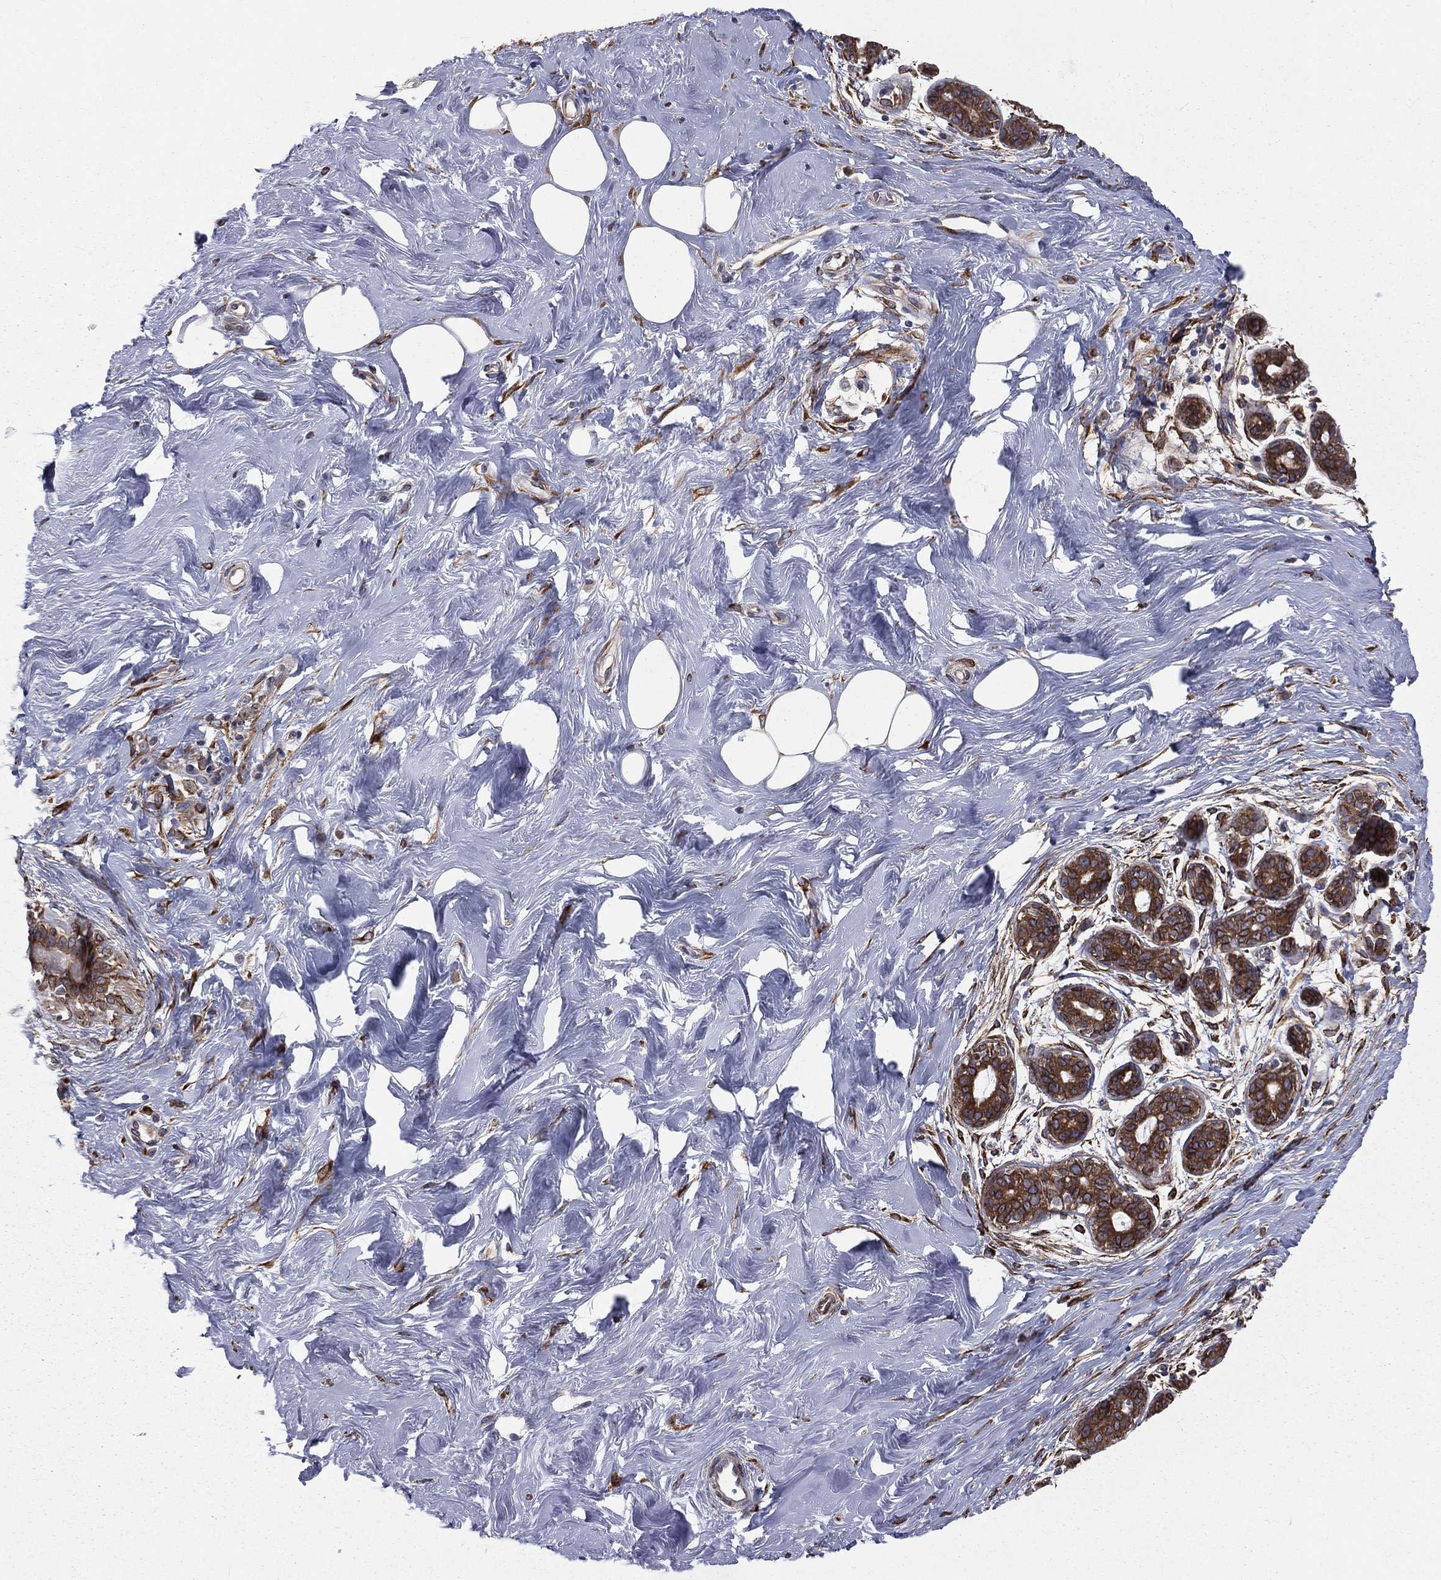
{"staining": {"intensity": "negative", "quantity": "none", "location": "none"}, "tissue": "breast", "cell_type": "Adipocytes", "image_type": "normal", "snomed": [{"axis": "morphology", "description": "Normal tissue, NOS"}, {"axis": "topography", "description": "Breast"}], "caption": "The immunohistochemistry (IHC) photomicrograph has no significant expression in adipocytes of breast. (IHC, brightfield microscopy, high magnification).", "gene": "PGRMC1", "patient": {"sex": "female", "age": 43}}